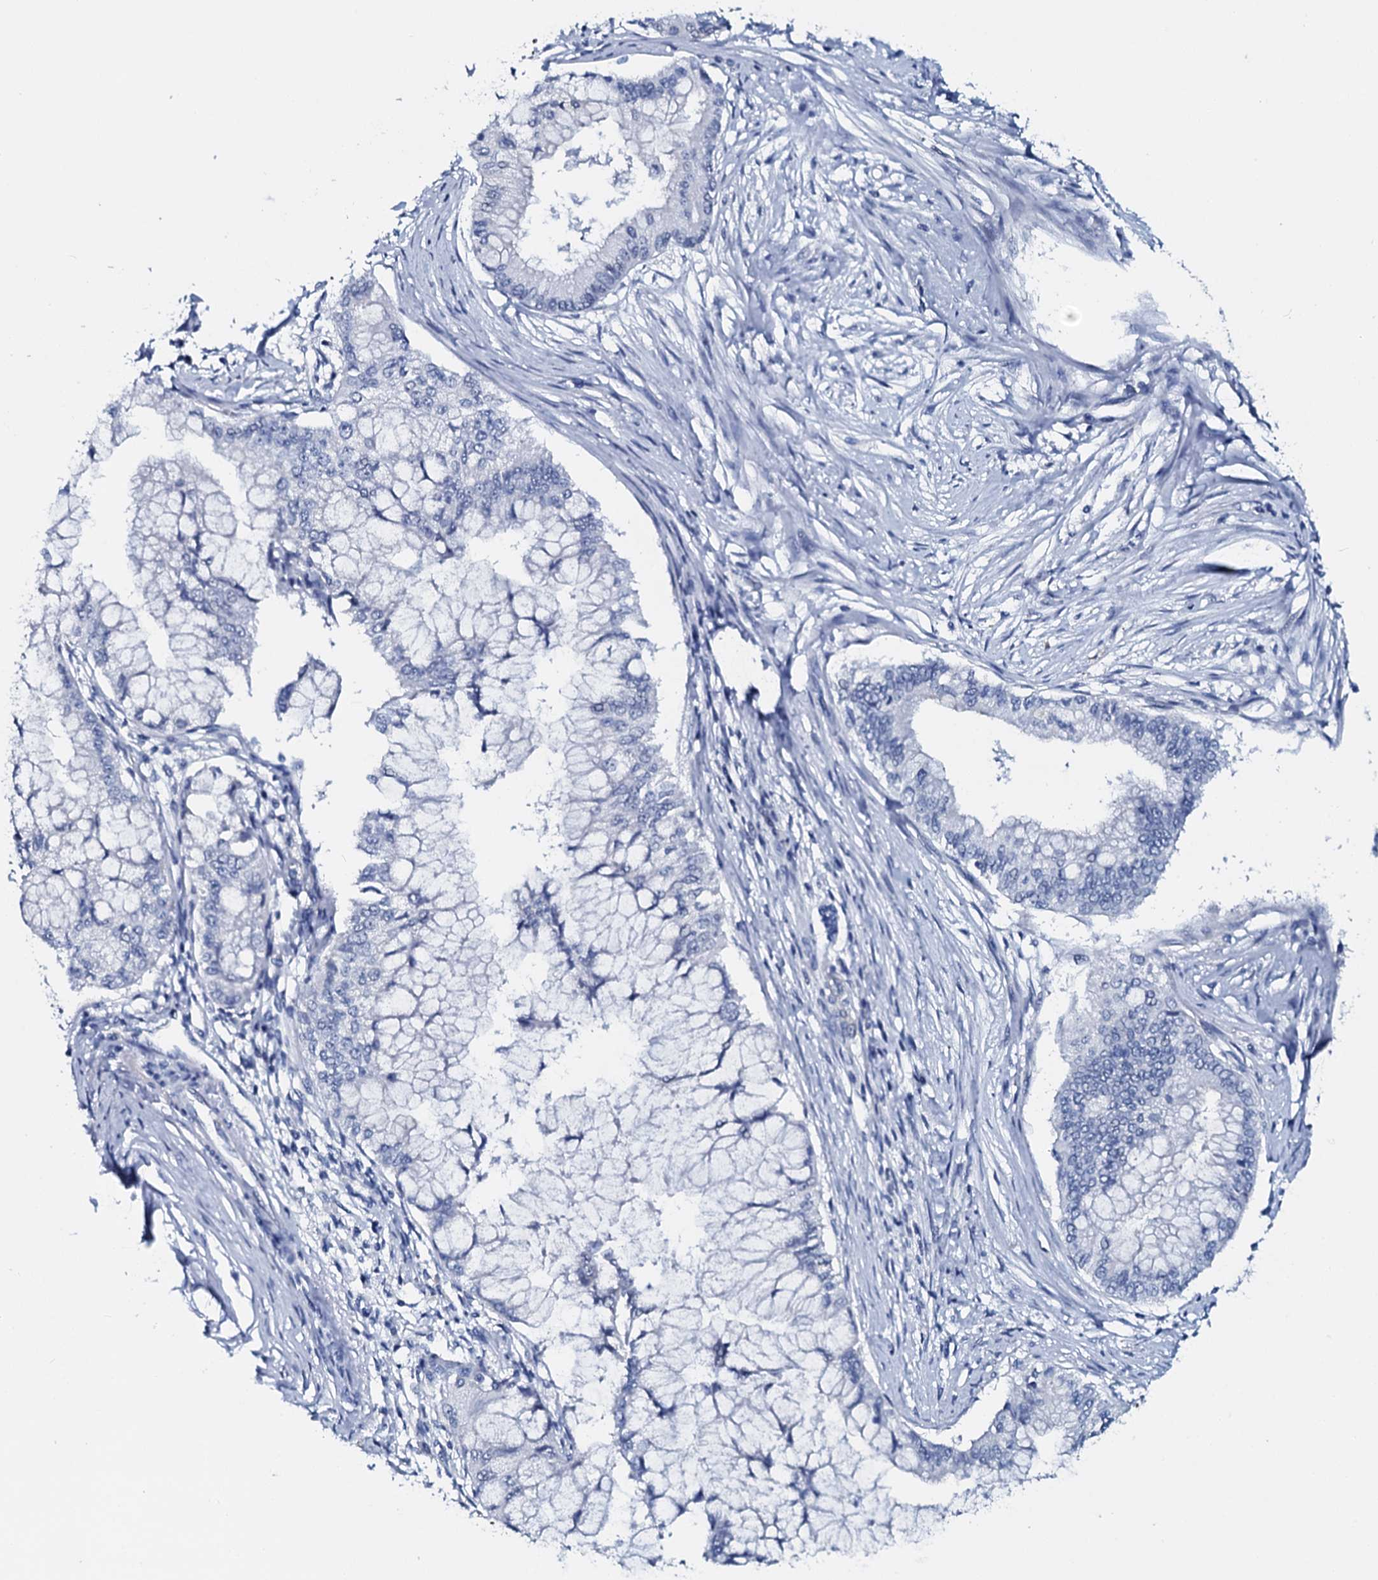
{"staining": {"intensity": "negative", "quantity": "none", "location": "none"}, "tissue": "pancreatic cancer", "cell_type": "Tumor cells", "image_type": "cancer", "snomed": [{"axis": "morphology", "description": "Adenocarcinoma, NOS"}, {"axis": "topography", "description": "Pancreas"}], "caption": "Immunohistochemistry image of neoplastic tissue: pancreatic cancer (adenocarcinoma) stained with DAB (3,3'-diaminobenzidine) reveals no significant protein positivity in tumor cells.", "gene": "SLC4A7", "patient": {"sex": "male", "age": 46}}